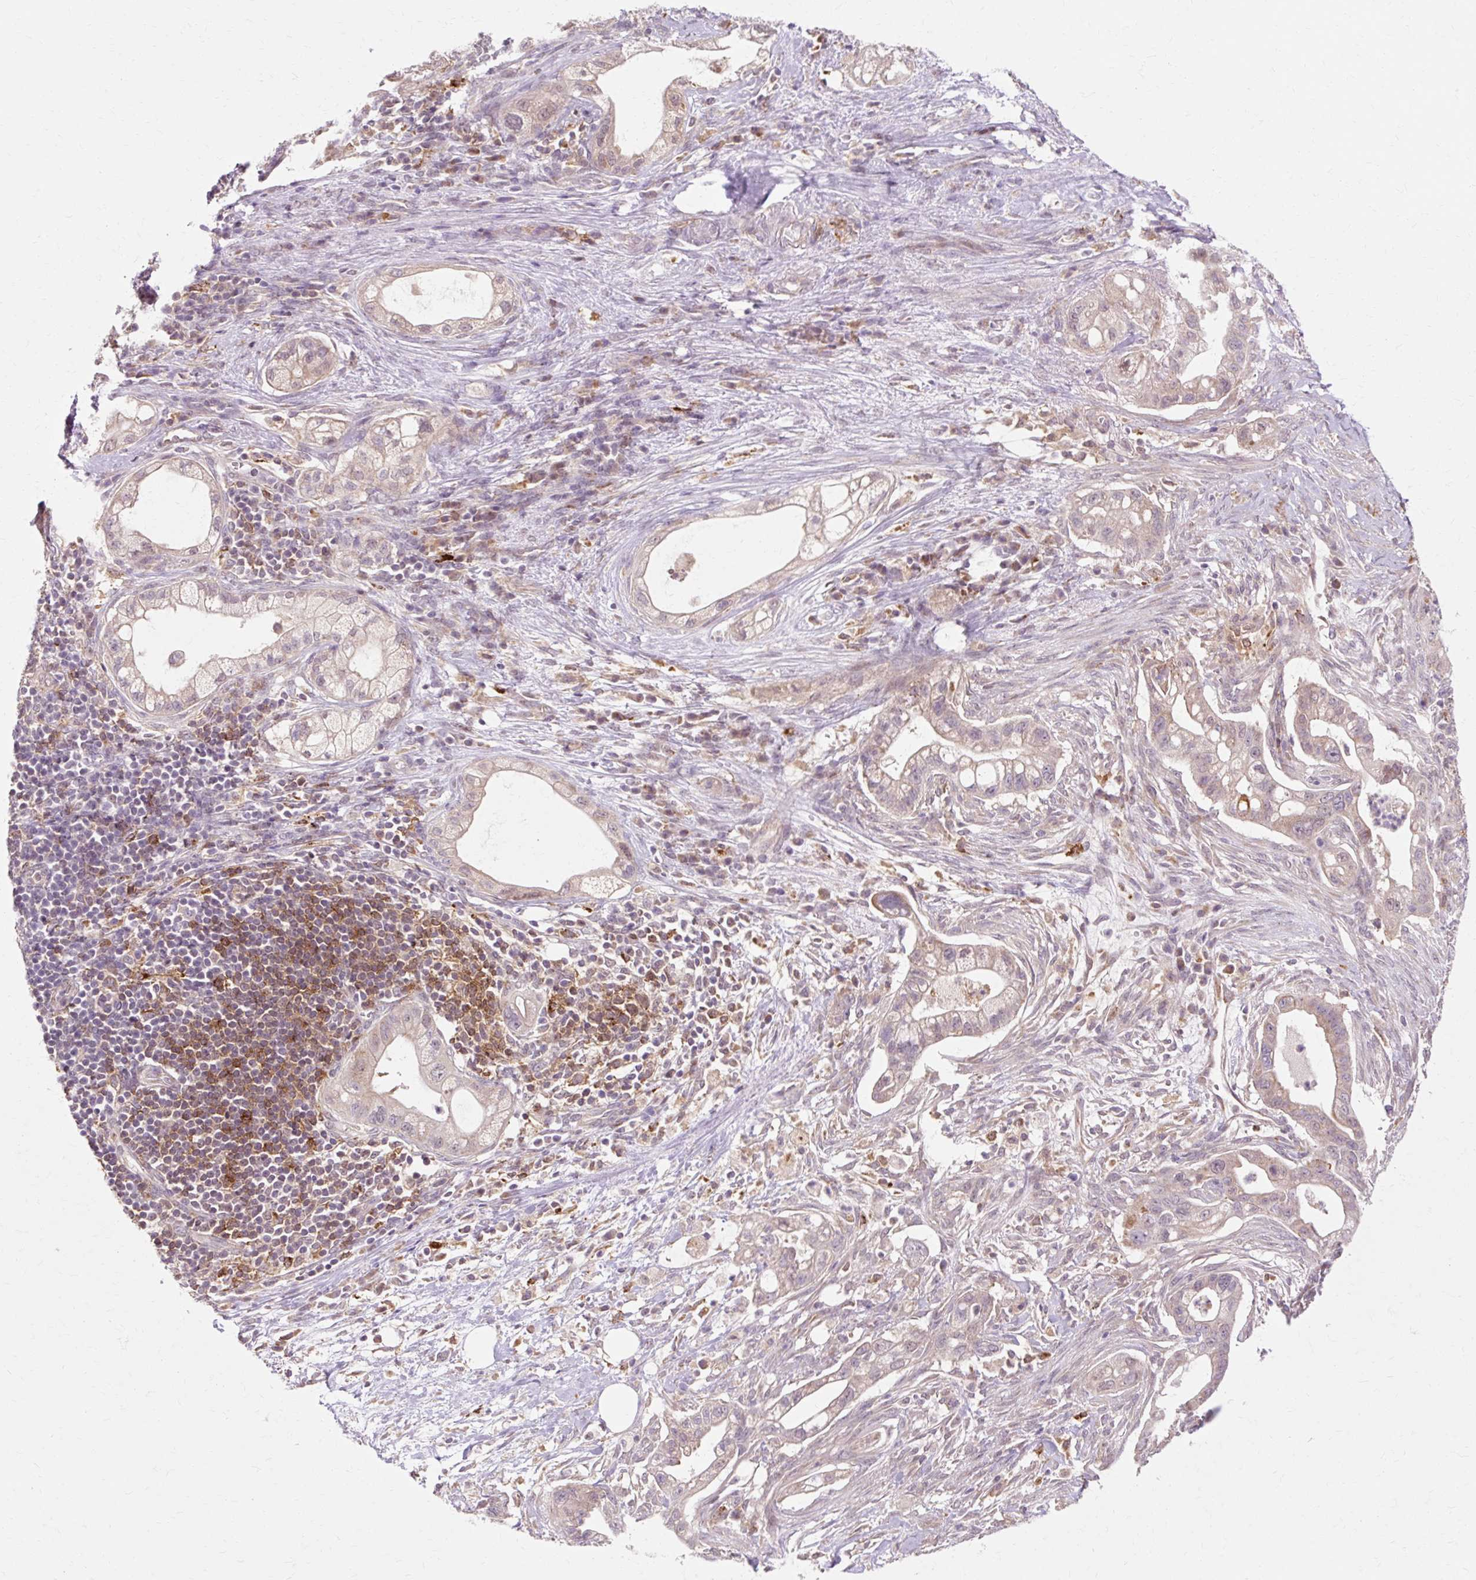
{"staining": {"intensity": "moderate", "quantity": "<25%", "location": "cytoplasmic/membranous"}, "tissue": "pancreatic cancer", "cell_type": "Tumor cells", "image_type": "cancer", "snomed": [{"axis": "morphology", "description": "Adenocarcinoma, NOS"}, {"axis": "topography", "description": "Pancreas"}], "caption": "Pancreatic cancer (adenocarcinoma) stained with a protein marker exhibits moderate staining in tumor cells.", "gene": "GEMIN2", "patient": {"sex": "male", "age": 44}}